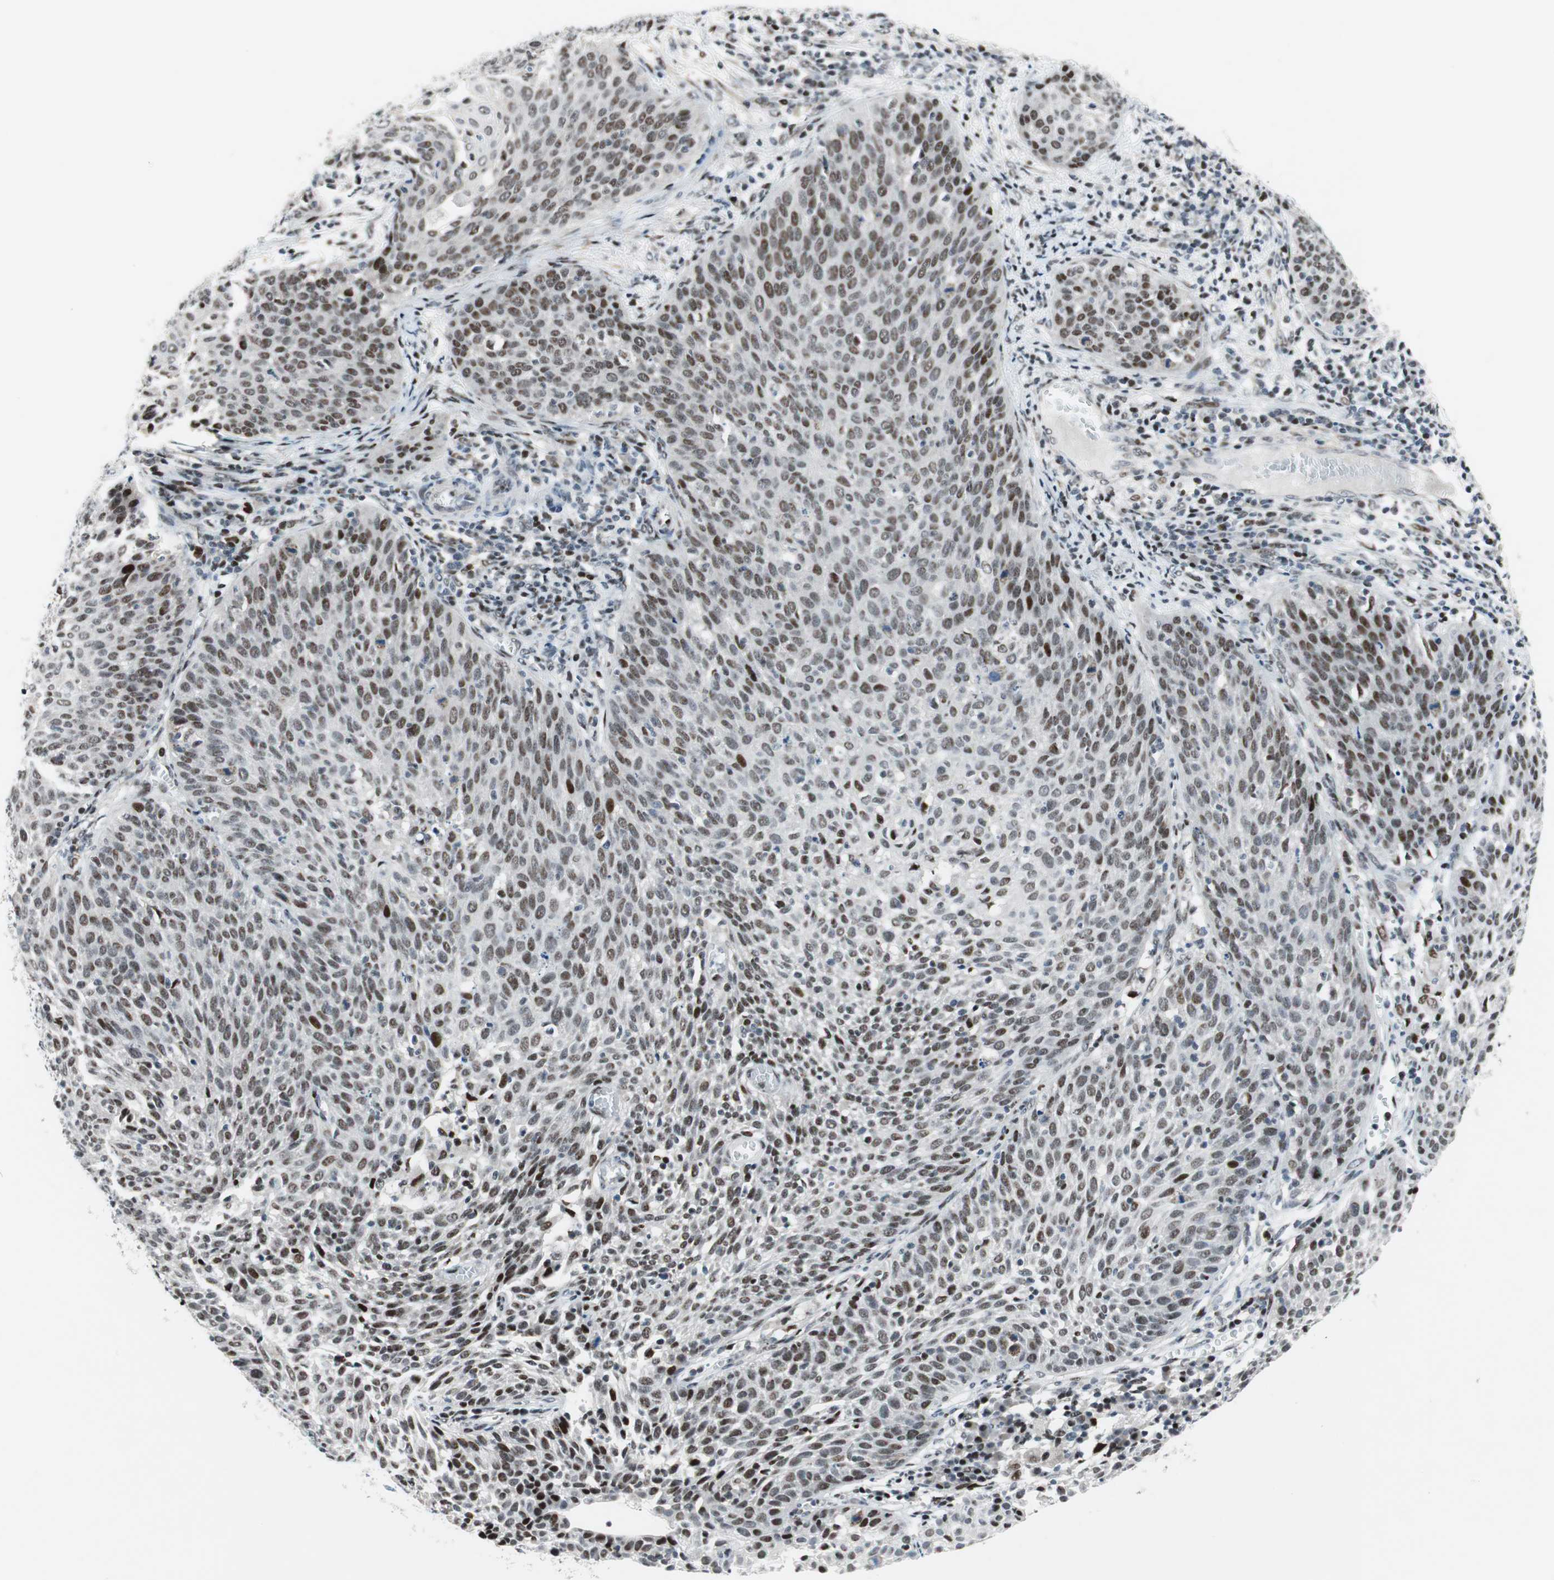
{"staining": {"intensity": "strong", "quantity": "<25%", "location": "nuclear"}, "tissue": "cervical cancer", "cell_type": "Tumor cells", "image_type": "cancer", "snomed": [{"axis": "morphology", "description": "Squamous cell carcinoma, NOS"}, {"axis": "topography", "description": "Cervix"}], "caption": "Approximately <25% of tumor cells in human cervical cancer display strong nuclear protein expression as visualized by brown immunohistochemical staining.", "gene": "FBXO44", "patient": {"sex": "female", "age": 38}}